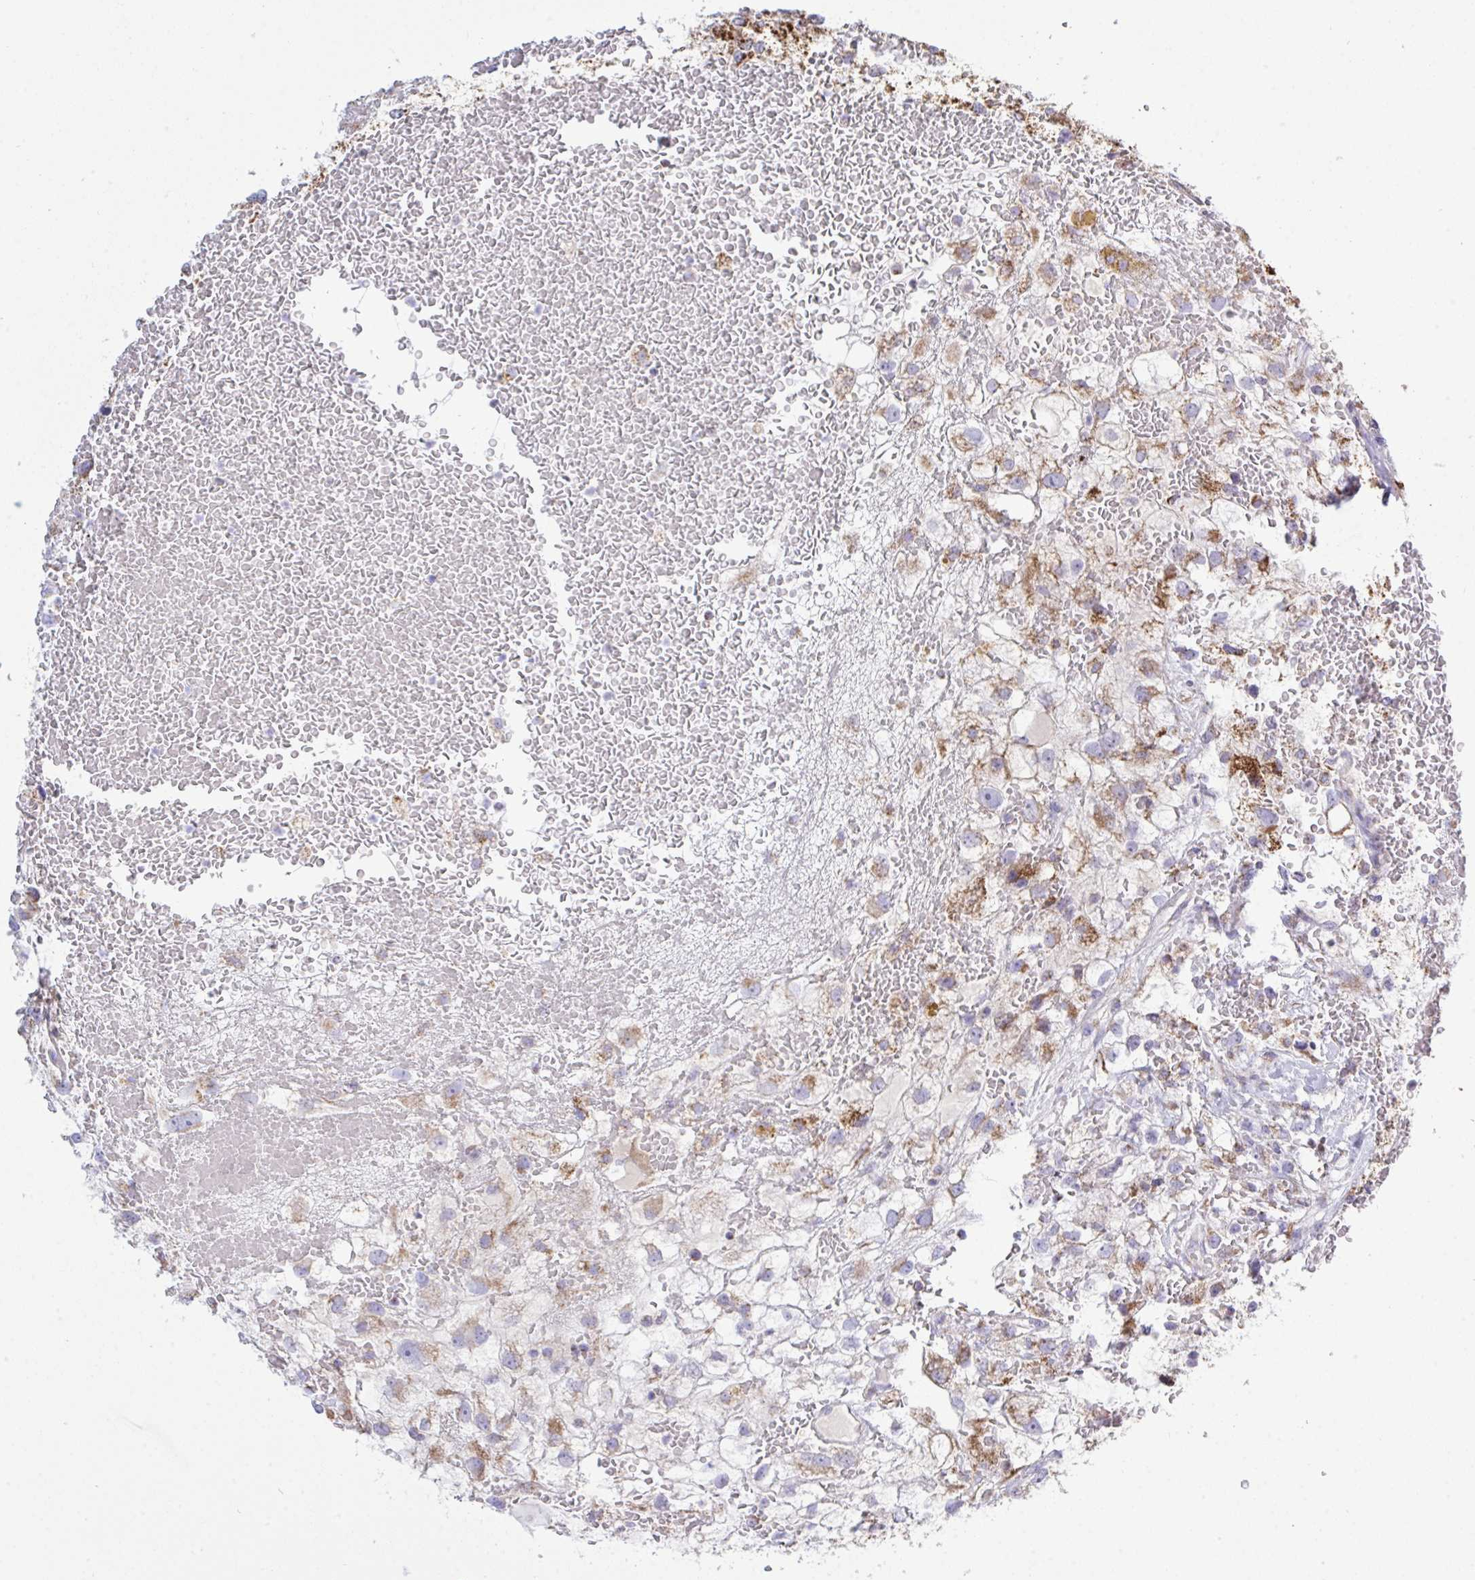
{"staining": {"intensity": "moderate", "quantity": "25%-75%", "location": "cytoplasmic/membranous"}, "tissue": "renal cancer", "cell_type": "Tumor cells", "image_type": "cancer", "snomed": [{"axis": "morphology", "description": "Adenocarcinoma, NOS"}, {"axis": "topography", "description": "Kidney"}], "caption": "Immunohistochemistry (IHC) of renal cancer (adenocarcinoma) displays medium levels of moderate cytoplasmic/membranous expression in approximately 25%-75% of tumor cells. (Brightfield microscopy of DAB IHC at high magnification).", "gene": "HSPE1", "patient": {"sex": "male", "age": 59}}